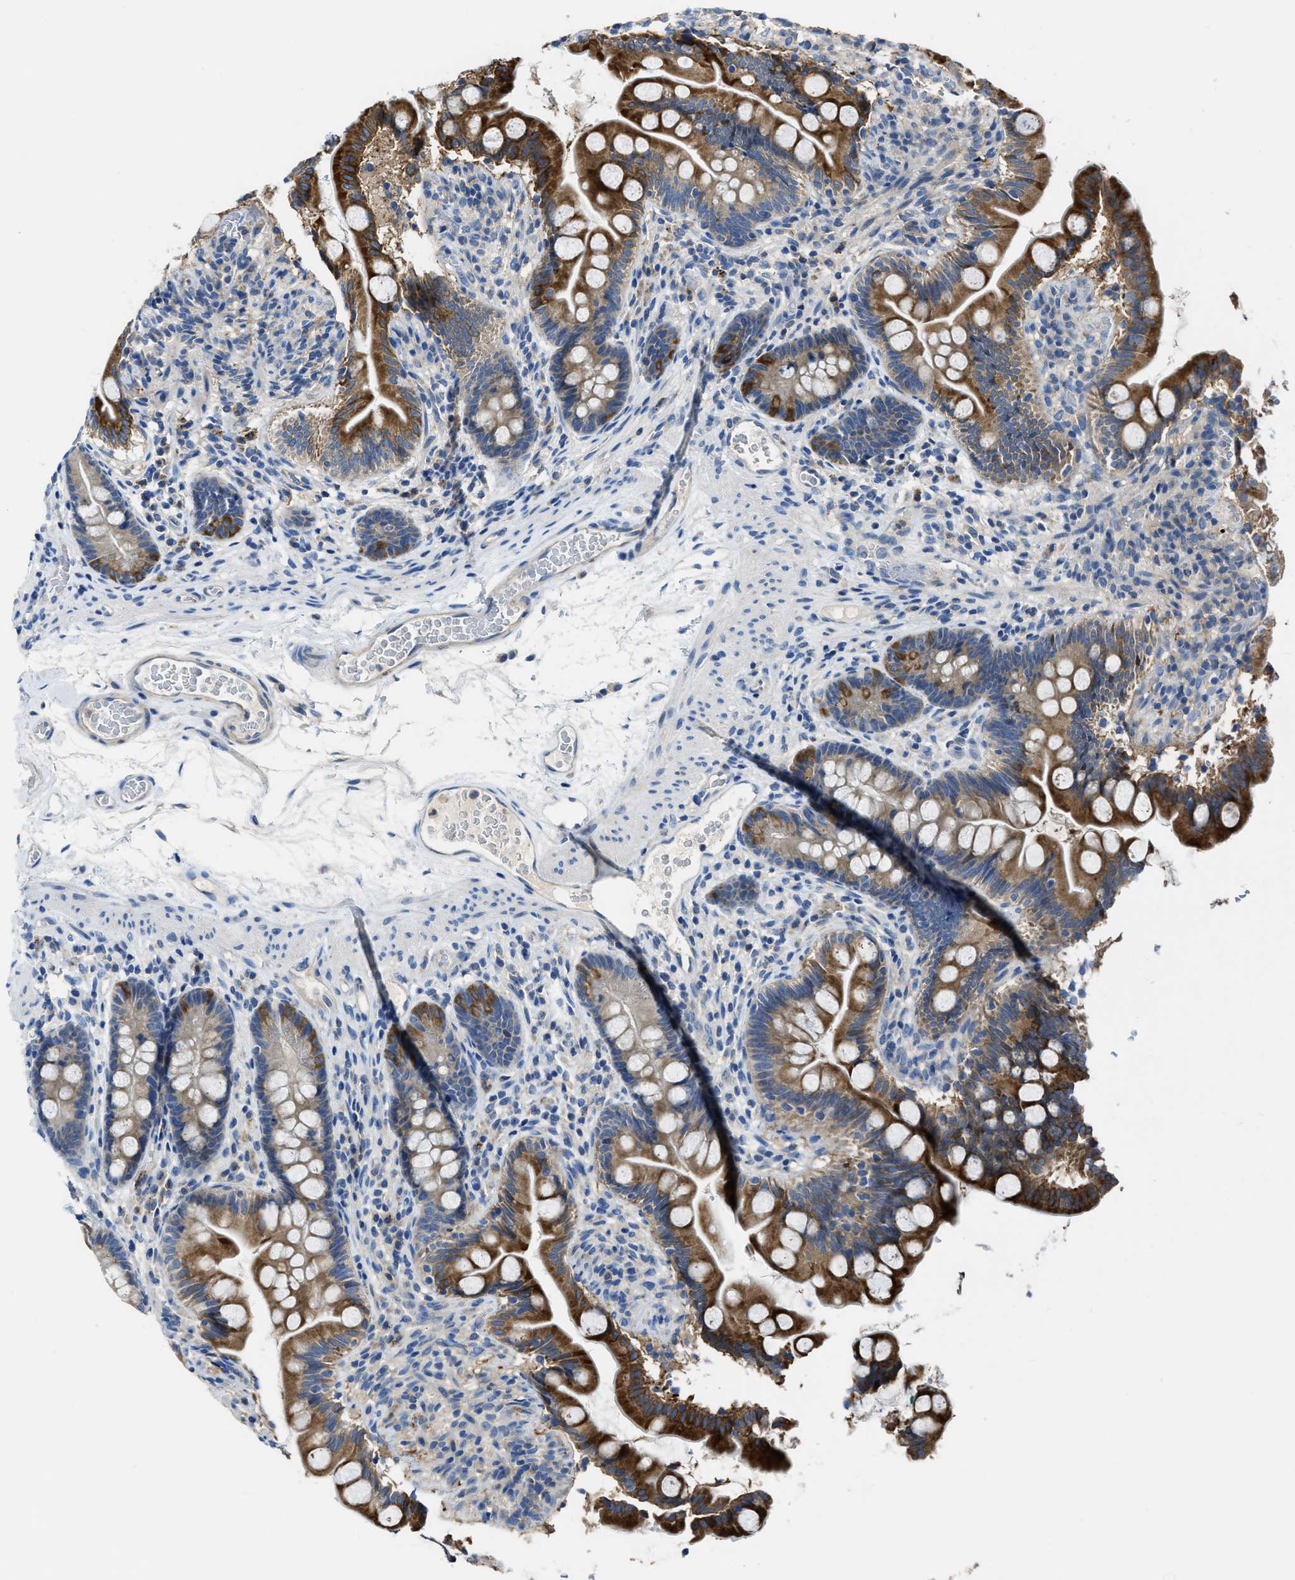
{"staining": {"intensity": "strong", "quantity": ">75%", "location": "cytoplasmic/membranous"}, "tissue": "small intestine", "cell_type": "Glandular cells", "image_type": "normal", "snomed": [{"axis": "morphology", "description": "Normal tissue, NOS"}, {"axis": "topography", "description": "Small intestine"}], "caption": "The immunohistochemical stain shows strong cytoplasmic/membranous positivity in glandular cells of benign small intestine.", "gene": "MAP3K20", "patient": {"sex": "female", "age": 56}}